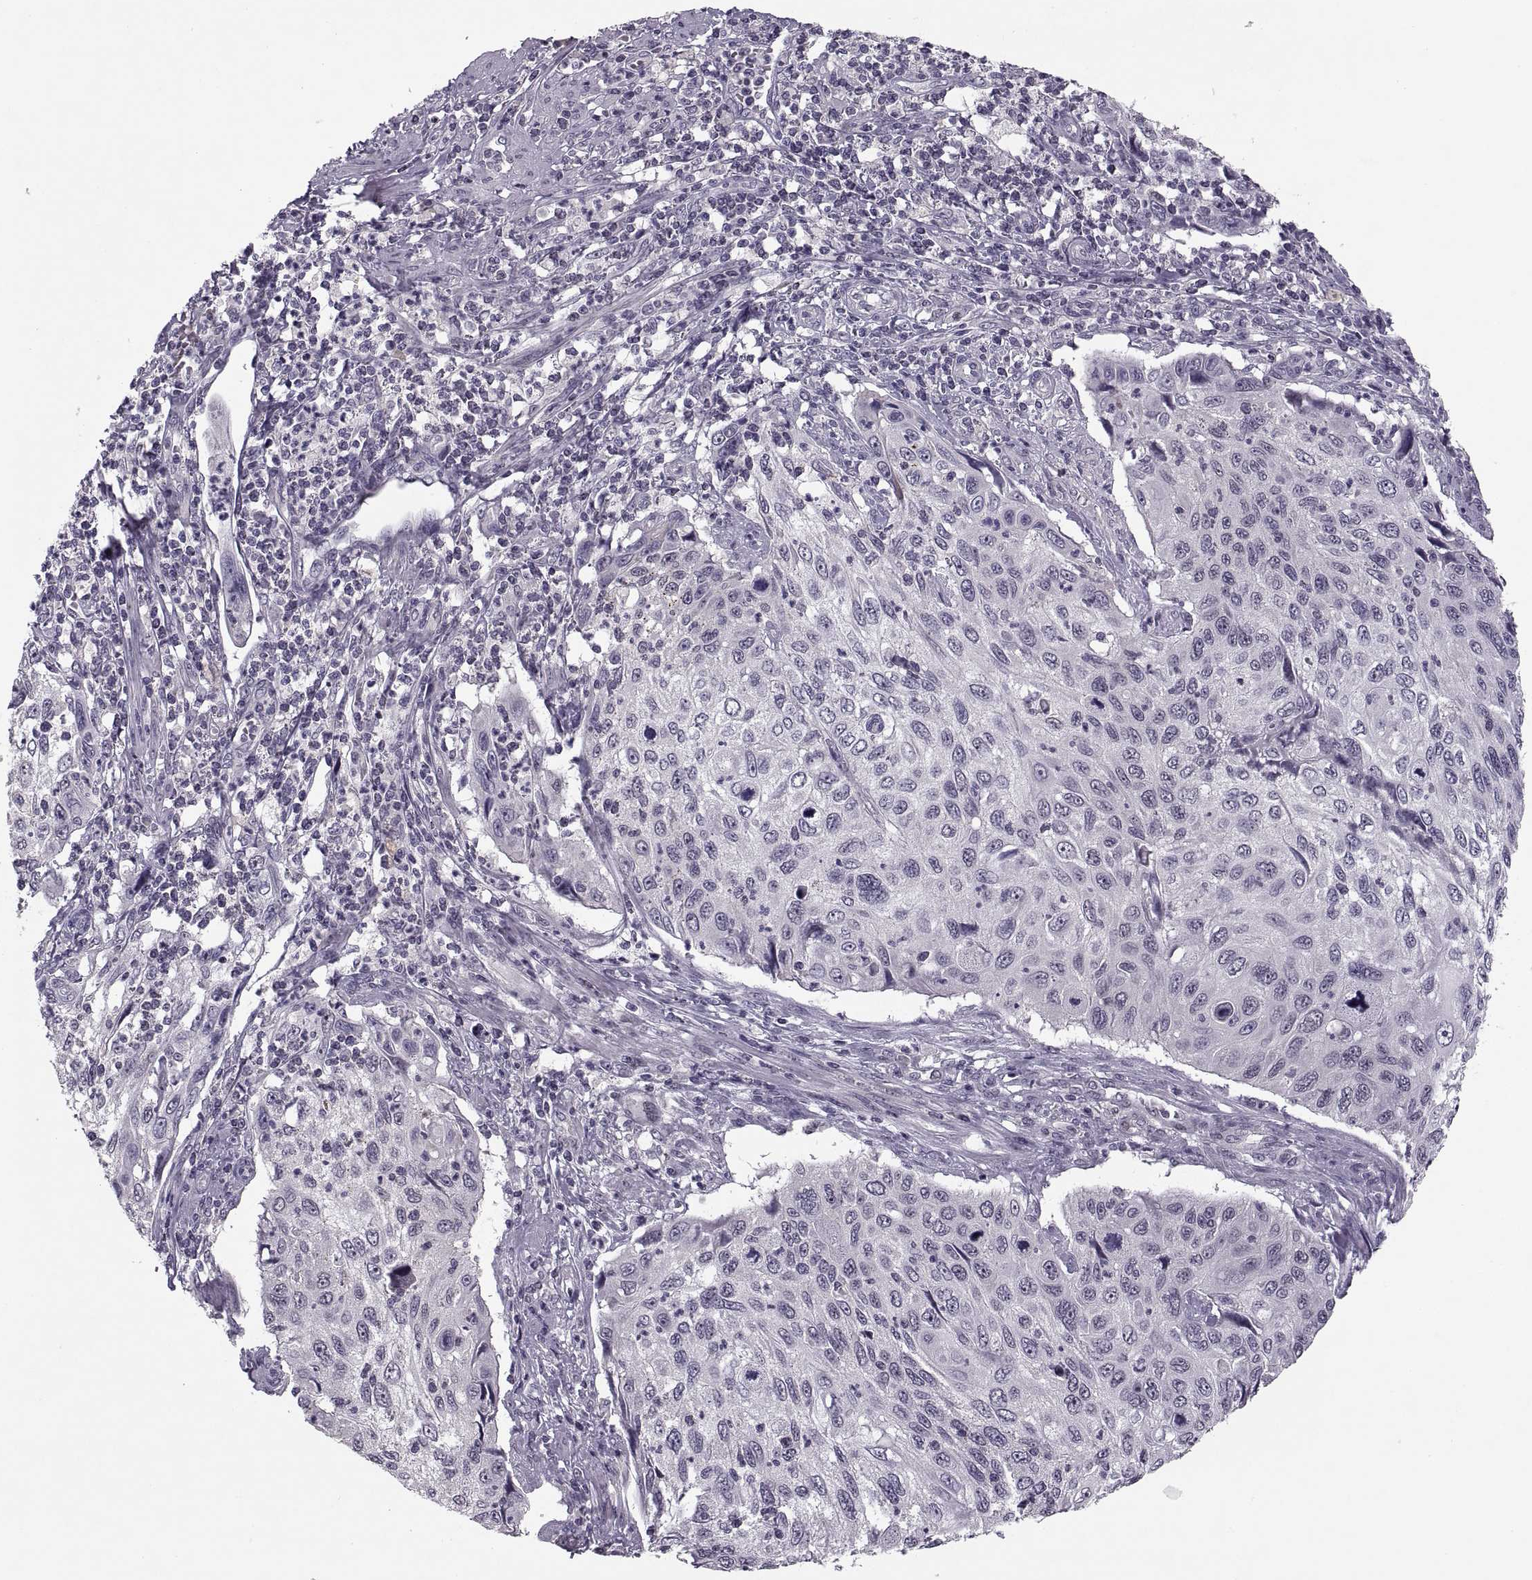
{"staining": {"intensity": "negative", "quantity": "none", "location": "none"}, "tissue": "cervical cancer", "cell_type": "Tumor cells", "image_type": "cancer", "snomed": [{"axis": "morphology", "description": "Squamous cell carcinoma, NOS"}, {"axis": "topography", "description": "Cervix"}], "caption": "The photomicrograph exhibits no staining of tumor cells in squamous cell carcinoma (cervical).", "gene": "CACNA1F", "patient": {"sex": "female", "age": 70}}